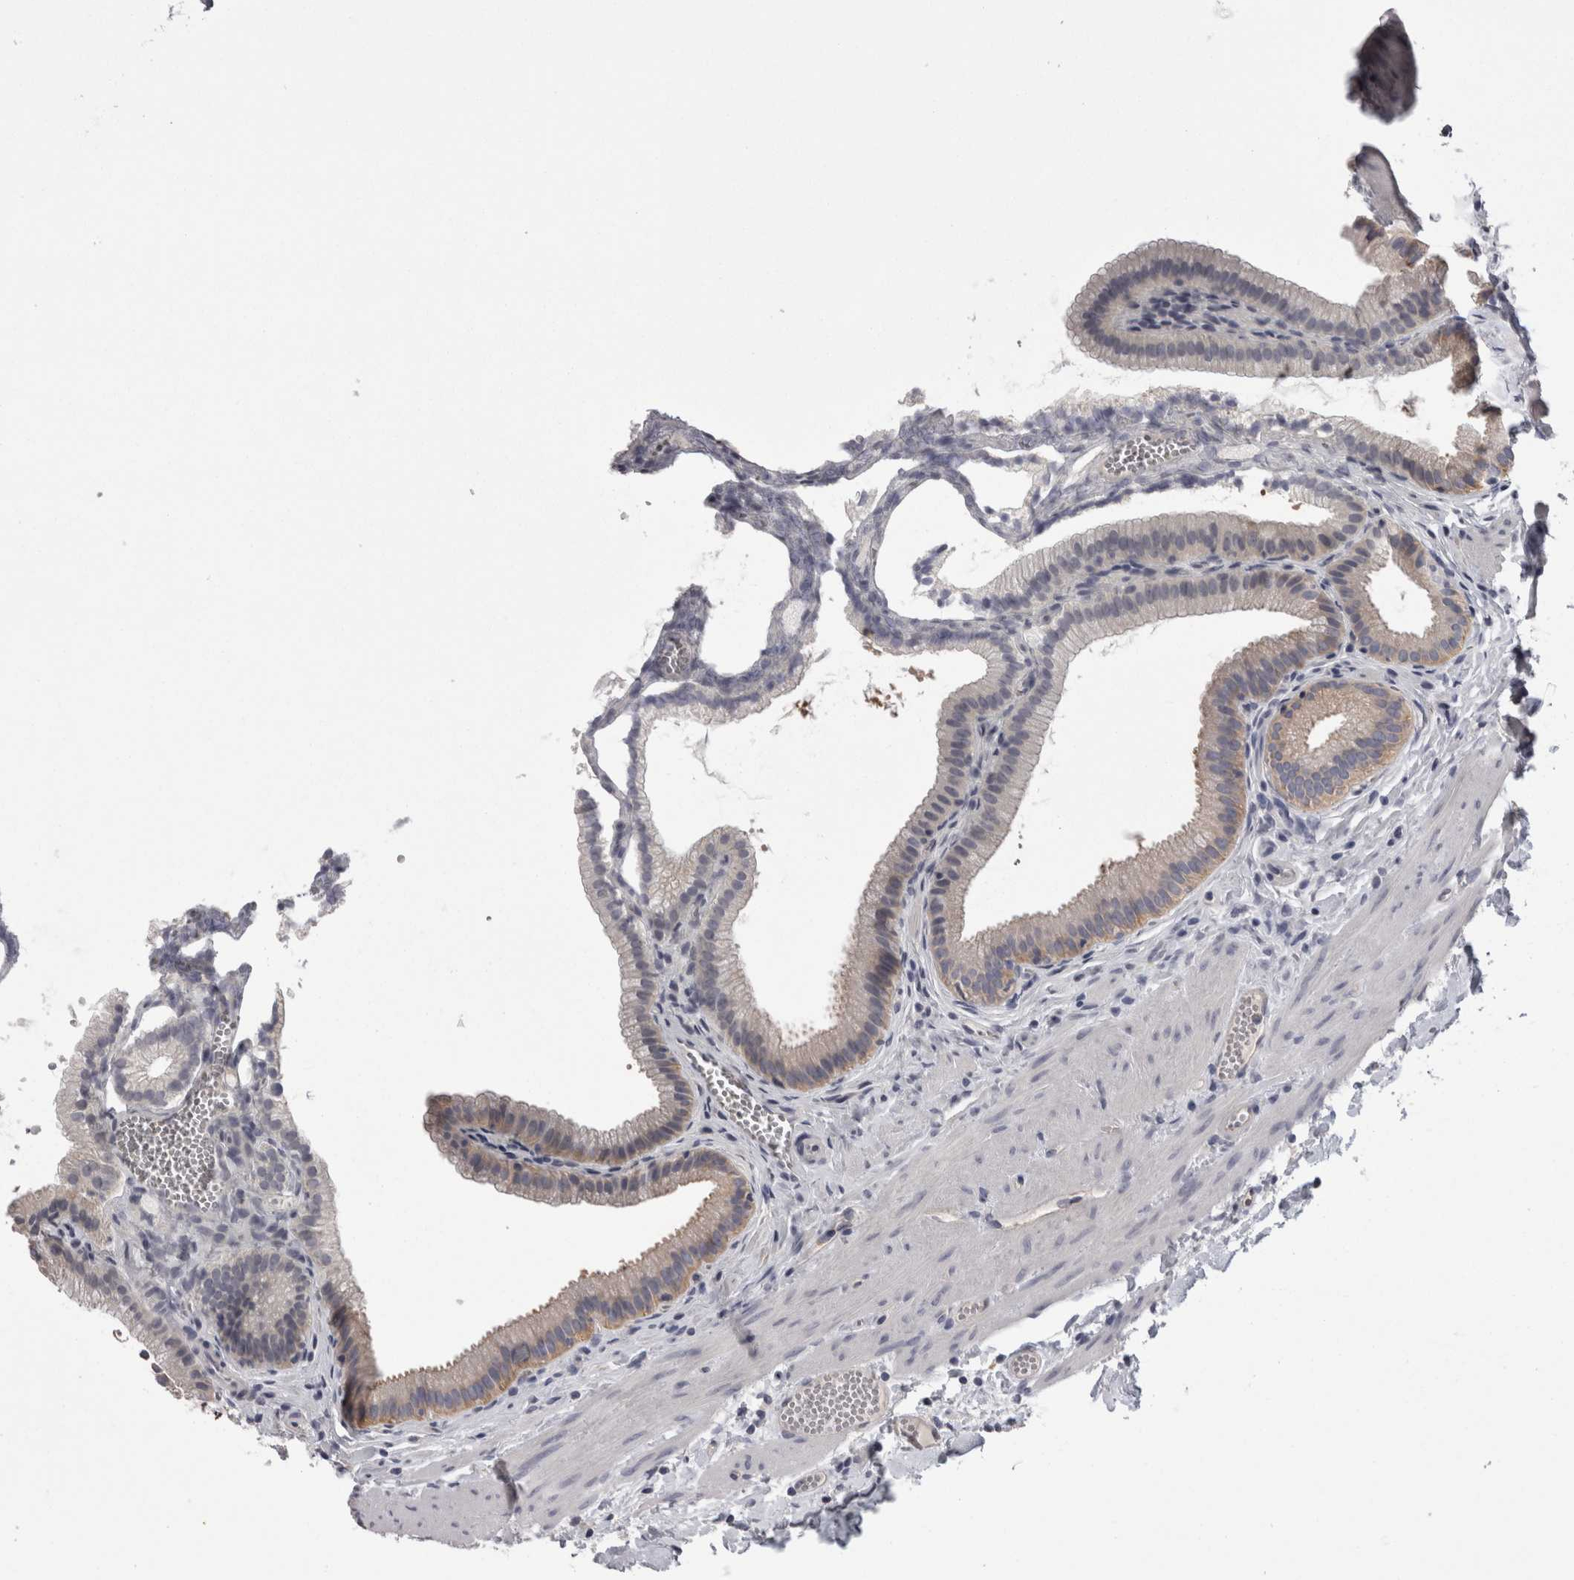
{"staining": {"intensity": "moderate", "quantity": "25%-75%", "location": "cytoplasmic/membranous"}, "tissue": "gallbladder", "cell_type": "Glandular cells", "image_type": "normal", "snomed": [{"axis": "morphology", "description": "Normal tissue, NOS"}, {"axis": "topography", "description": "Gallbladder"}], "caption": "Benign gallbladder was stained to show a protein in brown. There is medium levels of moderate cytoplasmic/membranous expression in about 25%-75% of glandular cells. Immunohistochemistry stains the protein of interest in brown and the nuclei are stained blue.", "gene": "LYZL6", "patient": {"sex": "male", "age": 38}}